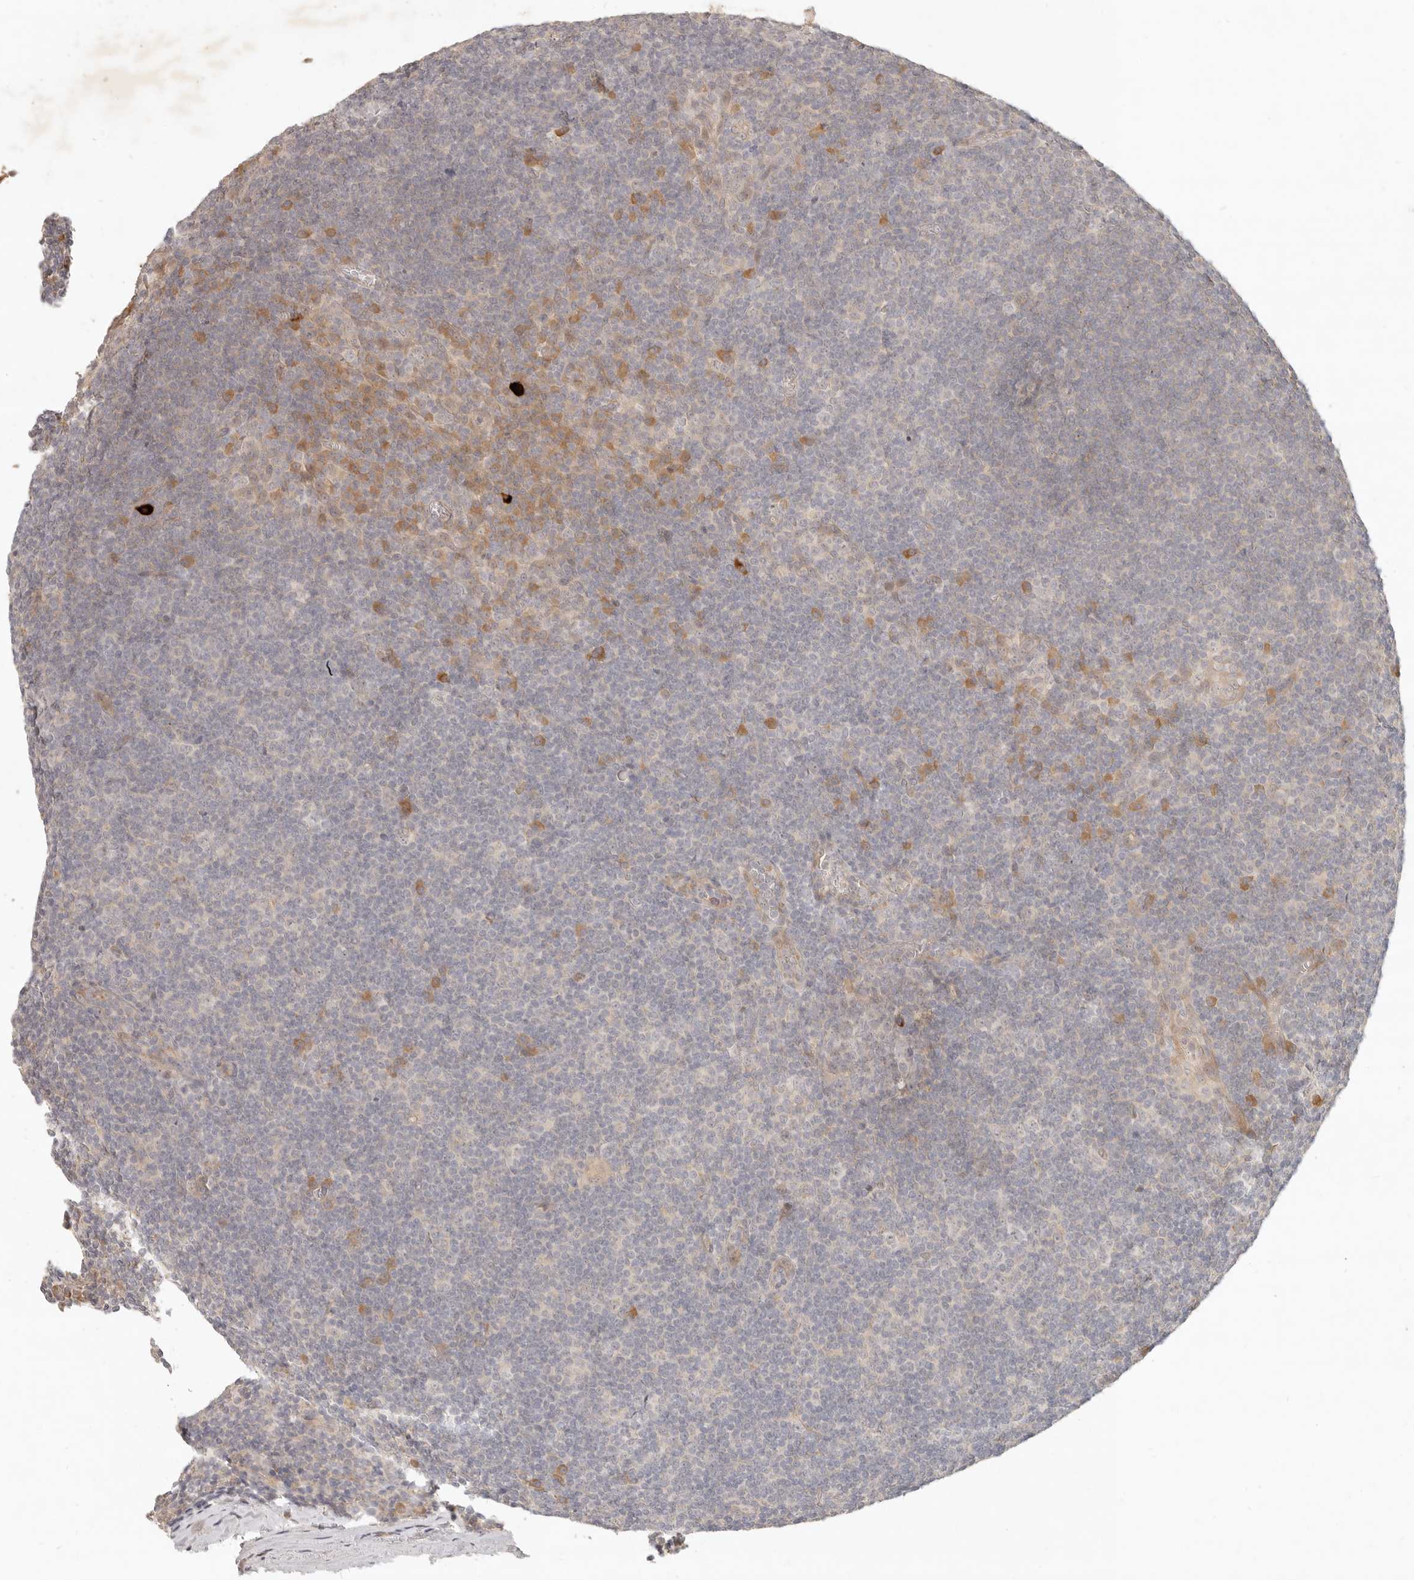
{"staining": {"intensity": "negative", "quantity": "none", "location": "none"}, "tissue": "tonsil", "cell_type": "Germinal center cells", "image_type": "normal", "snomed": [{"axis": "morphology", "description": "Normal tissue, NOS"}, {"axis": "topography", "description": "Tonsil"}], "caption": "Germinal center cells are negative for protein expression in benign human tonsil. (IHC, brightfield microscopy, high magnification).", "gene": "UBXN11", "patient": {"sex": "male", "age": 37}}